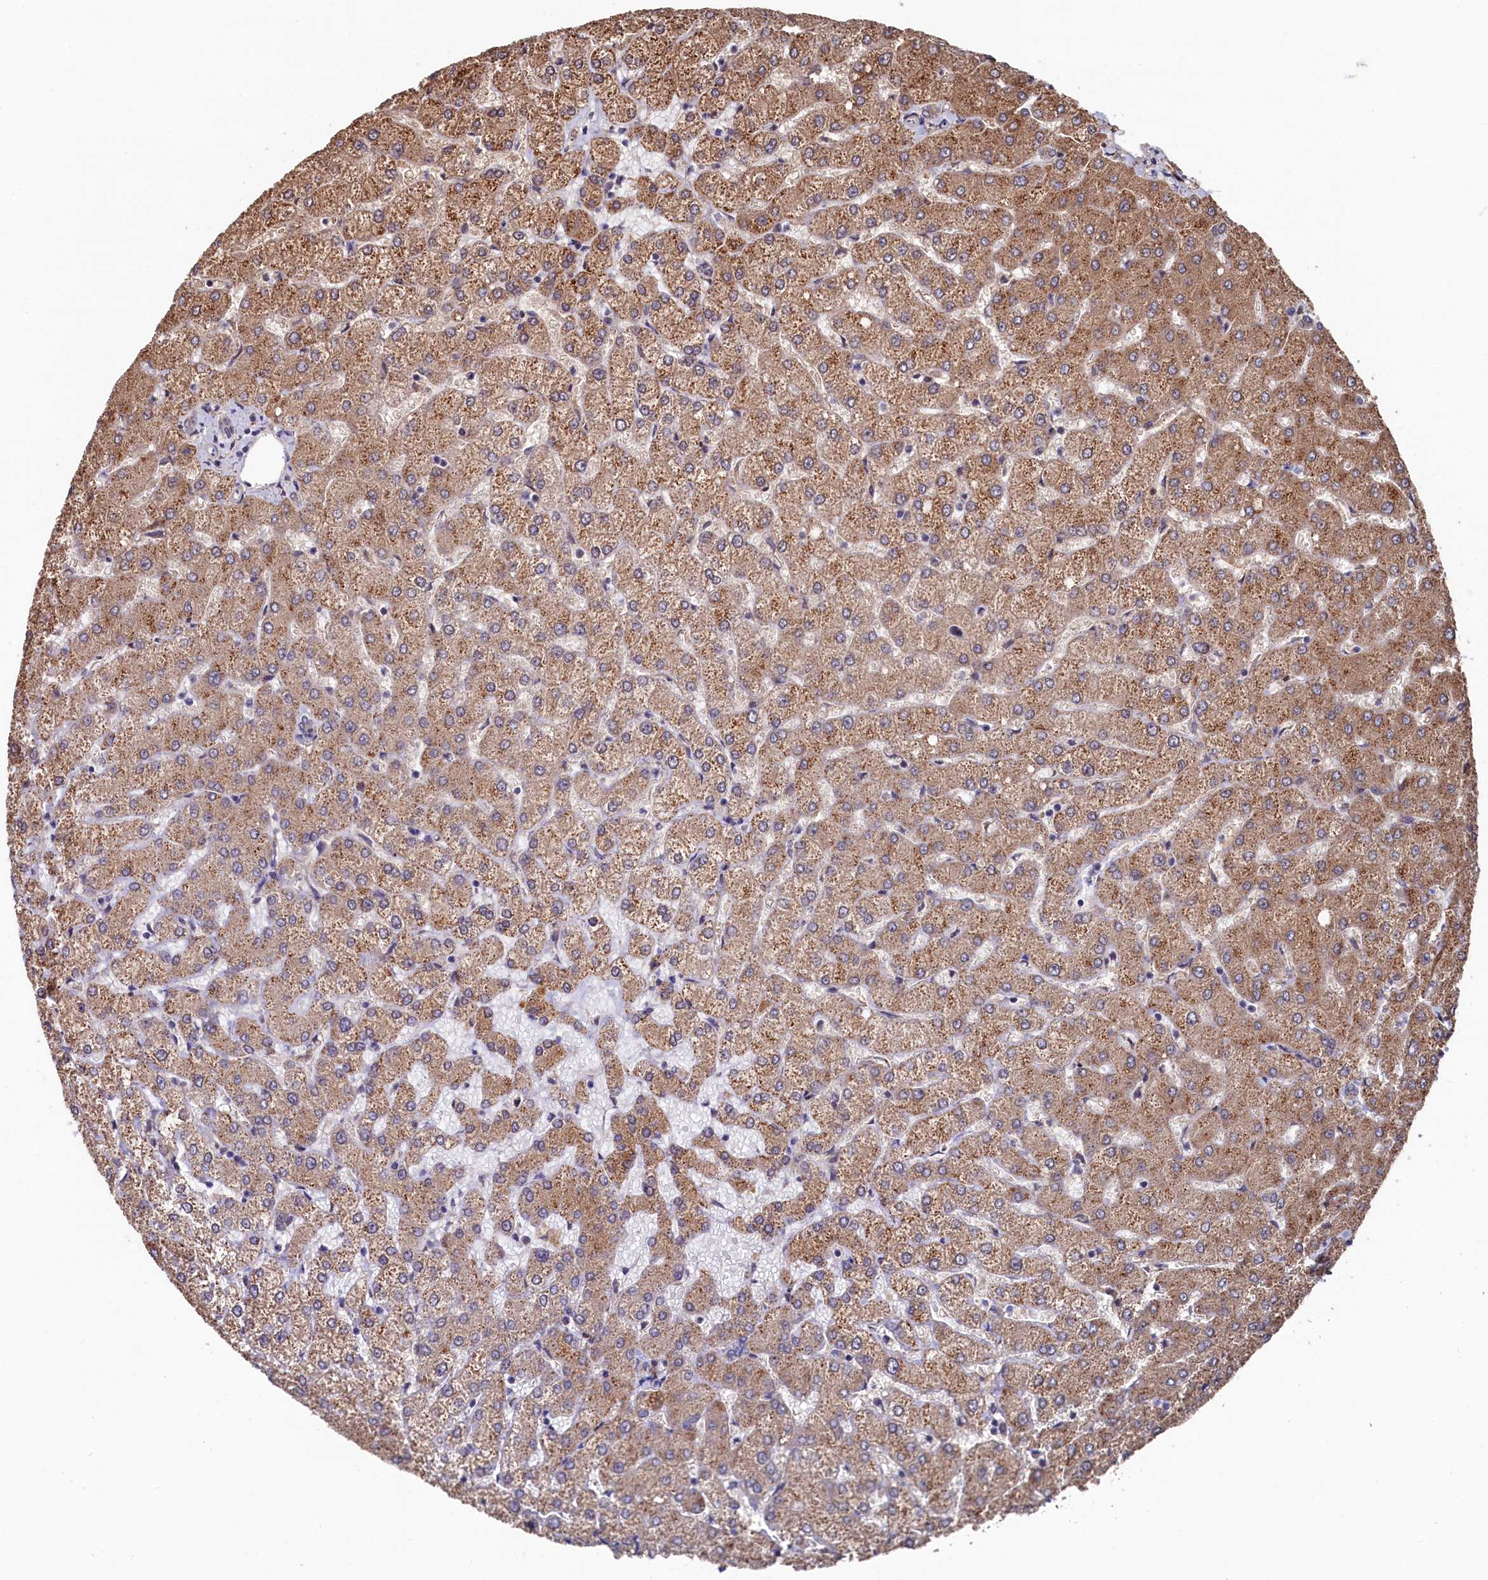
{"staining": {"intensity": "negative", "quantity": "none", "location": "none"}, "tissue": "liver", "cell_type": "Cholangiocytes", "image_type": "normal", "snomed": [{"axis": "morphology", "description": "Normal tissue, NOS"}, {"axis": "topography", "description": "Liver"}], "caption": "High magnification brightfield microscopy of benign liver stained with DAB (brown) and counterstained with hematoxylin (blue): cholangiocytes show no significant expression.", "gene": "SLC12A4", "patient": {"sex": "female", "age": 54}}